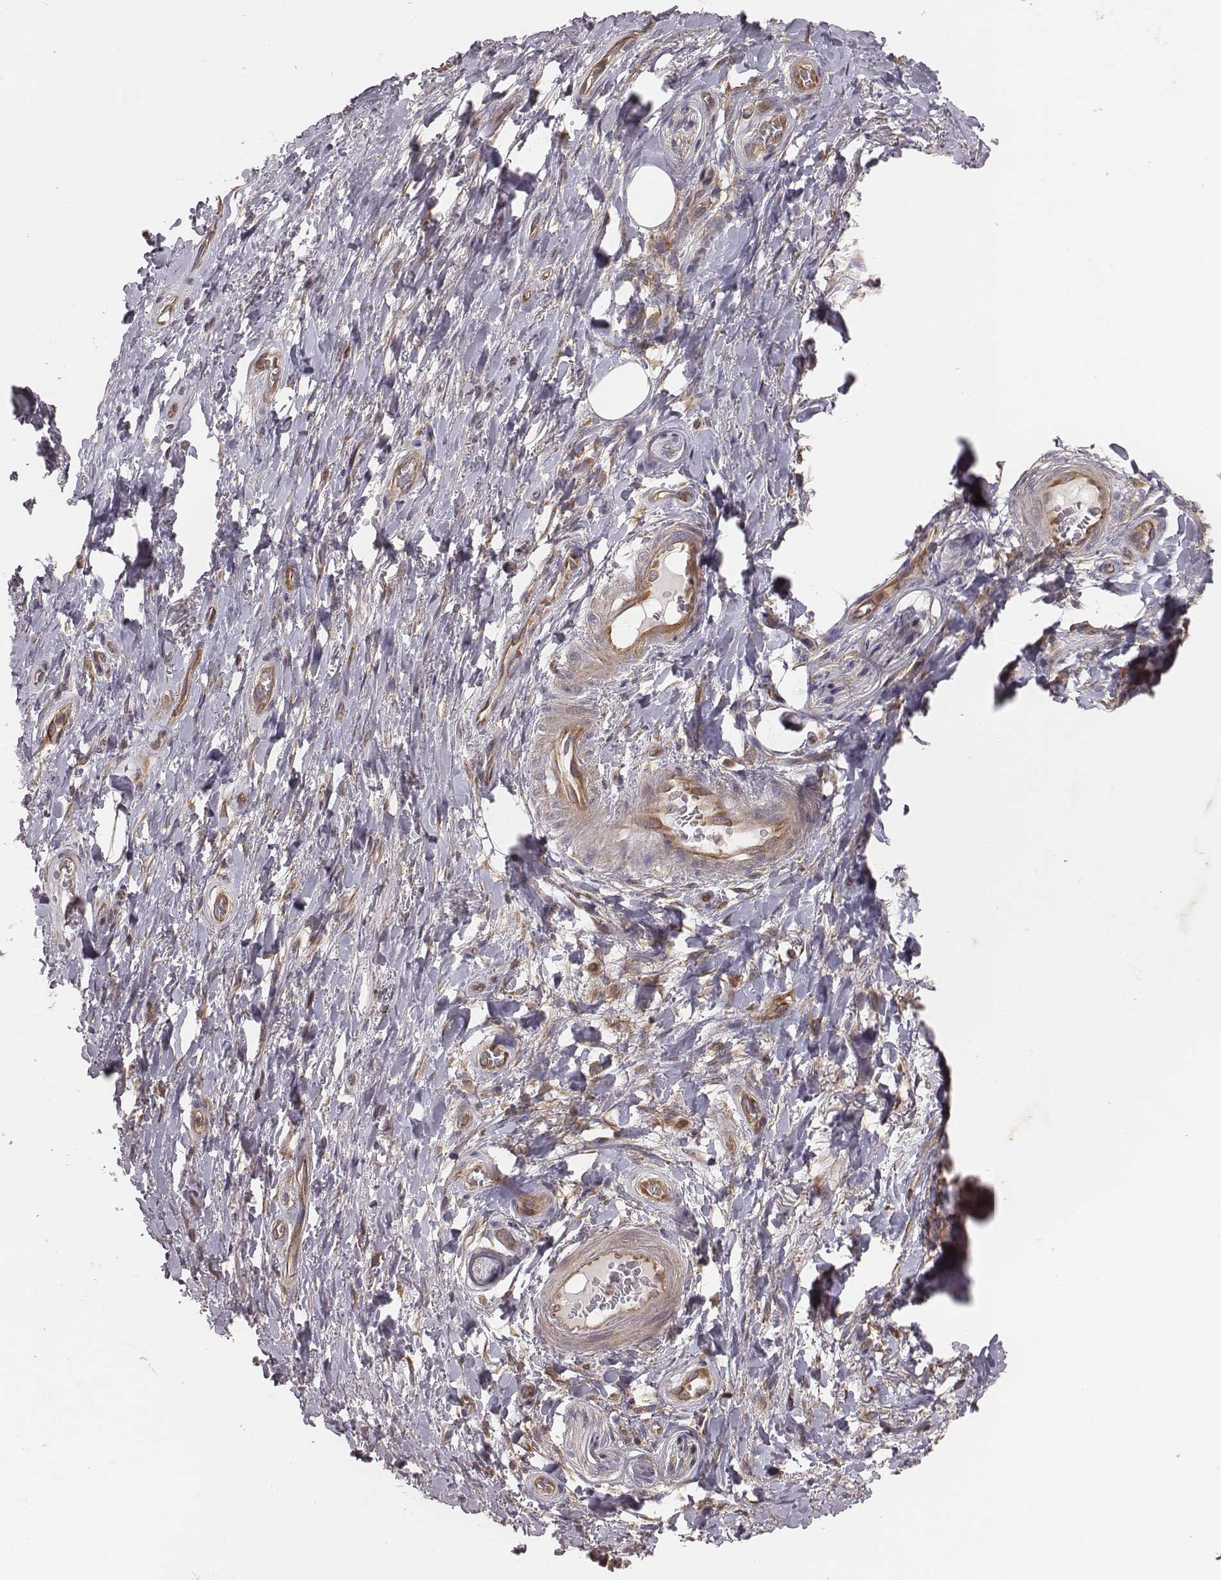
{"staining": {"intensity": "moderate", "quantity": "25%-75%", "location": "cytoplasmic/membranous"}, "tissue": "adipose tissue", "cell_type": "Adipocytes", "image_type": "normal", "snomed": [{"axis": "morphology", "description": "Normal tissue, NOS"}, {"axis": "topography", "description": "Anal"}, {"axis": "topography", "description": "Peripheral nerve tissue"}], "caption": "Adipose tissue was stained to show a protein in brown. There is medium levels of moderate cytoplasmic/membranous expression in approximately 25%-75% of adipocytes. The protein of interest is shown in brown color, while the nuclei are stained blue.", "gene": "CAD", "patient": {"sex": "male", "age": 53}}